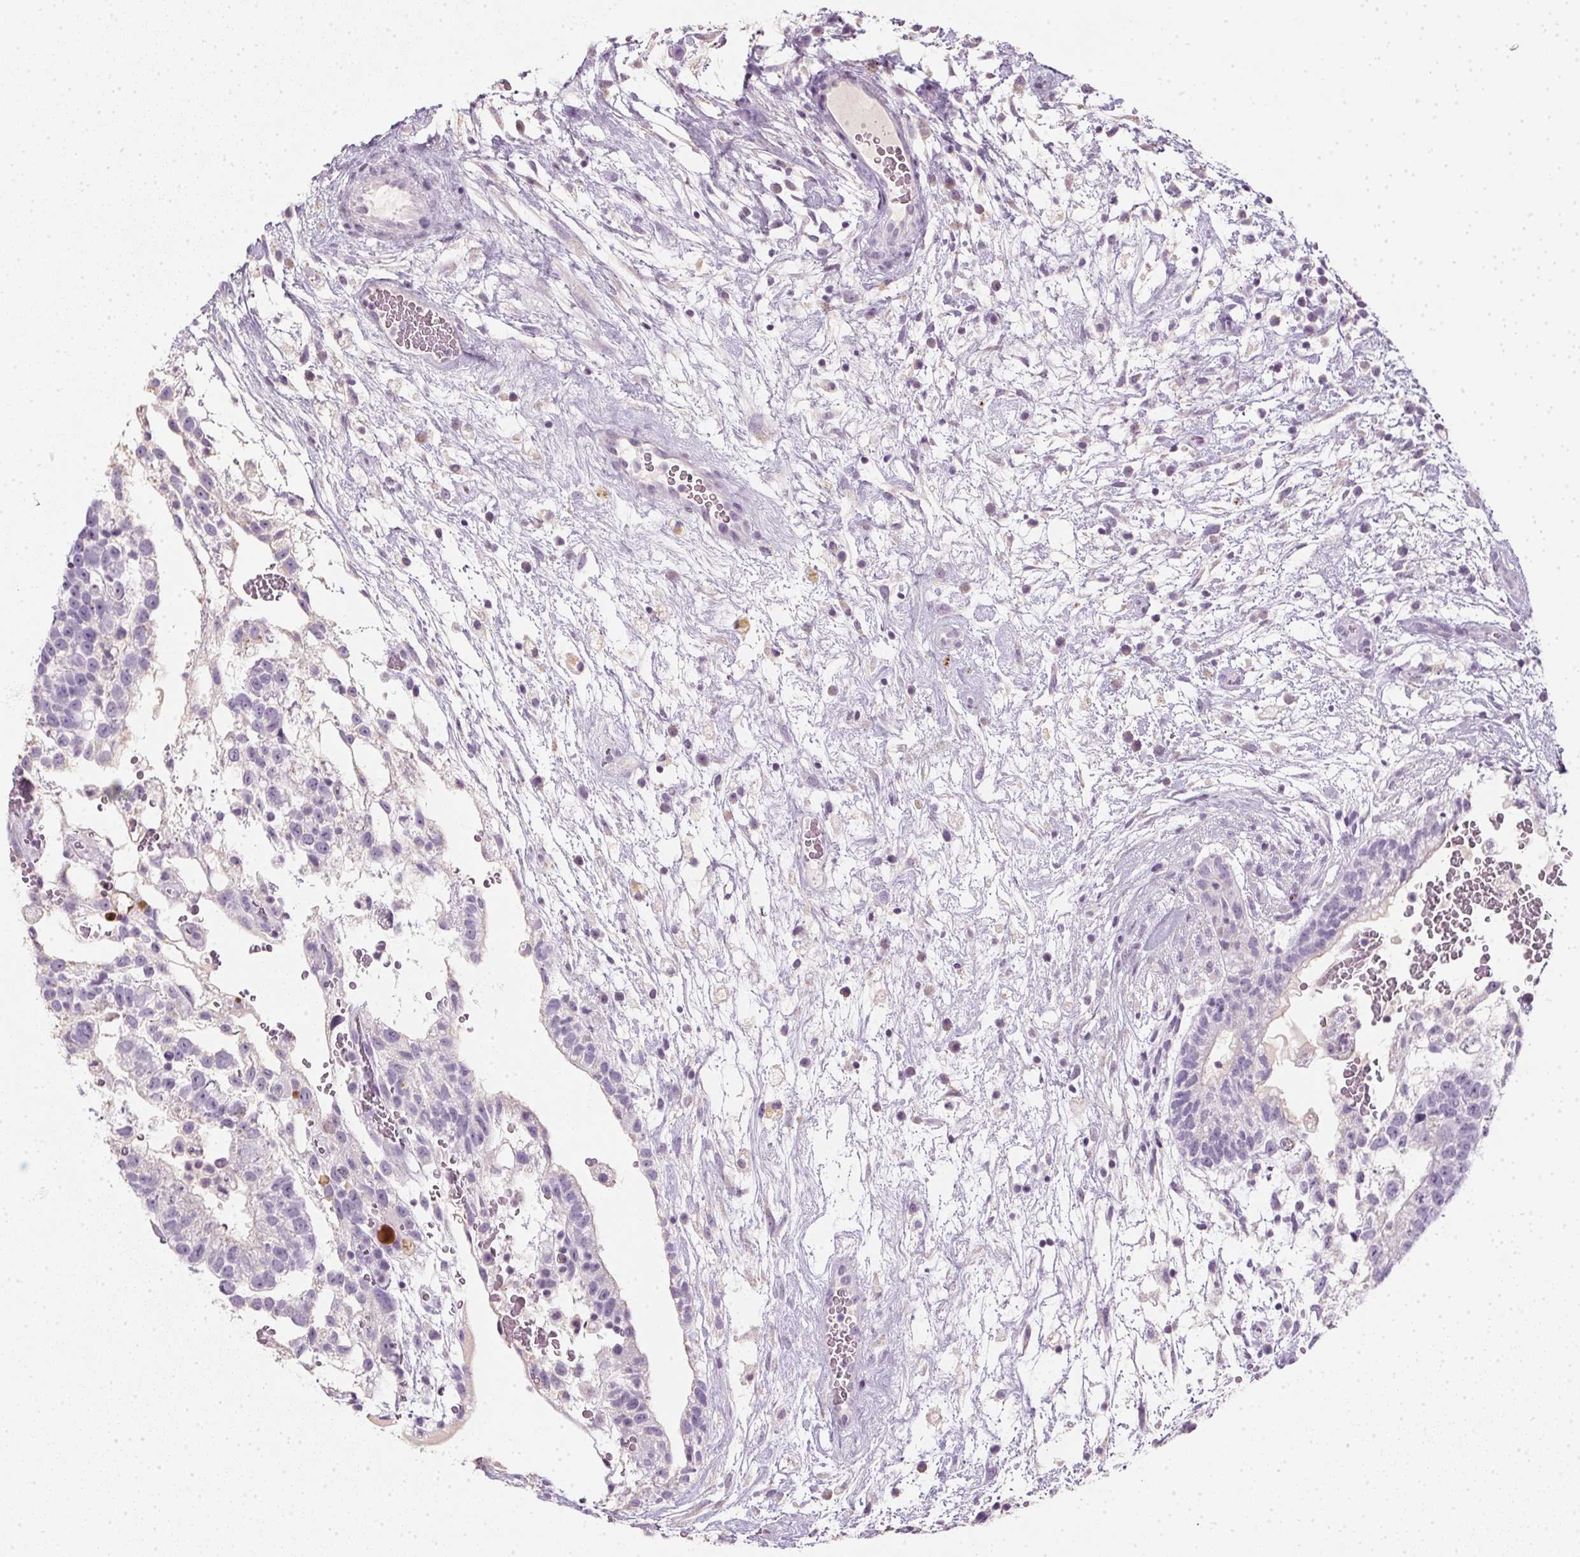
{"staining": {"intensity": "negative", "quantity": "none", "location": "none"}, "tissue": "testis cancer", "cell_type": "Tumor cells", "image_type": "cancer", "snomed": [{"axis": "morphology", "description": "Normal tissue, NOS"}, {"axis": "morphology", "description": "Carcinoma, Embryonal, NOS"}, {"axis": "topography", "description": "Testis"}], "caption": "This is a micrograph of immunohistochemistry staining of testis cancer (embryonal carcinoma), which shows no expression in tumor cells.", "gene": "TMEM72", "patient": {"sex": "male", "age": 32}}